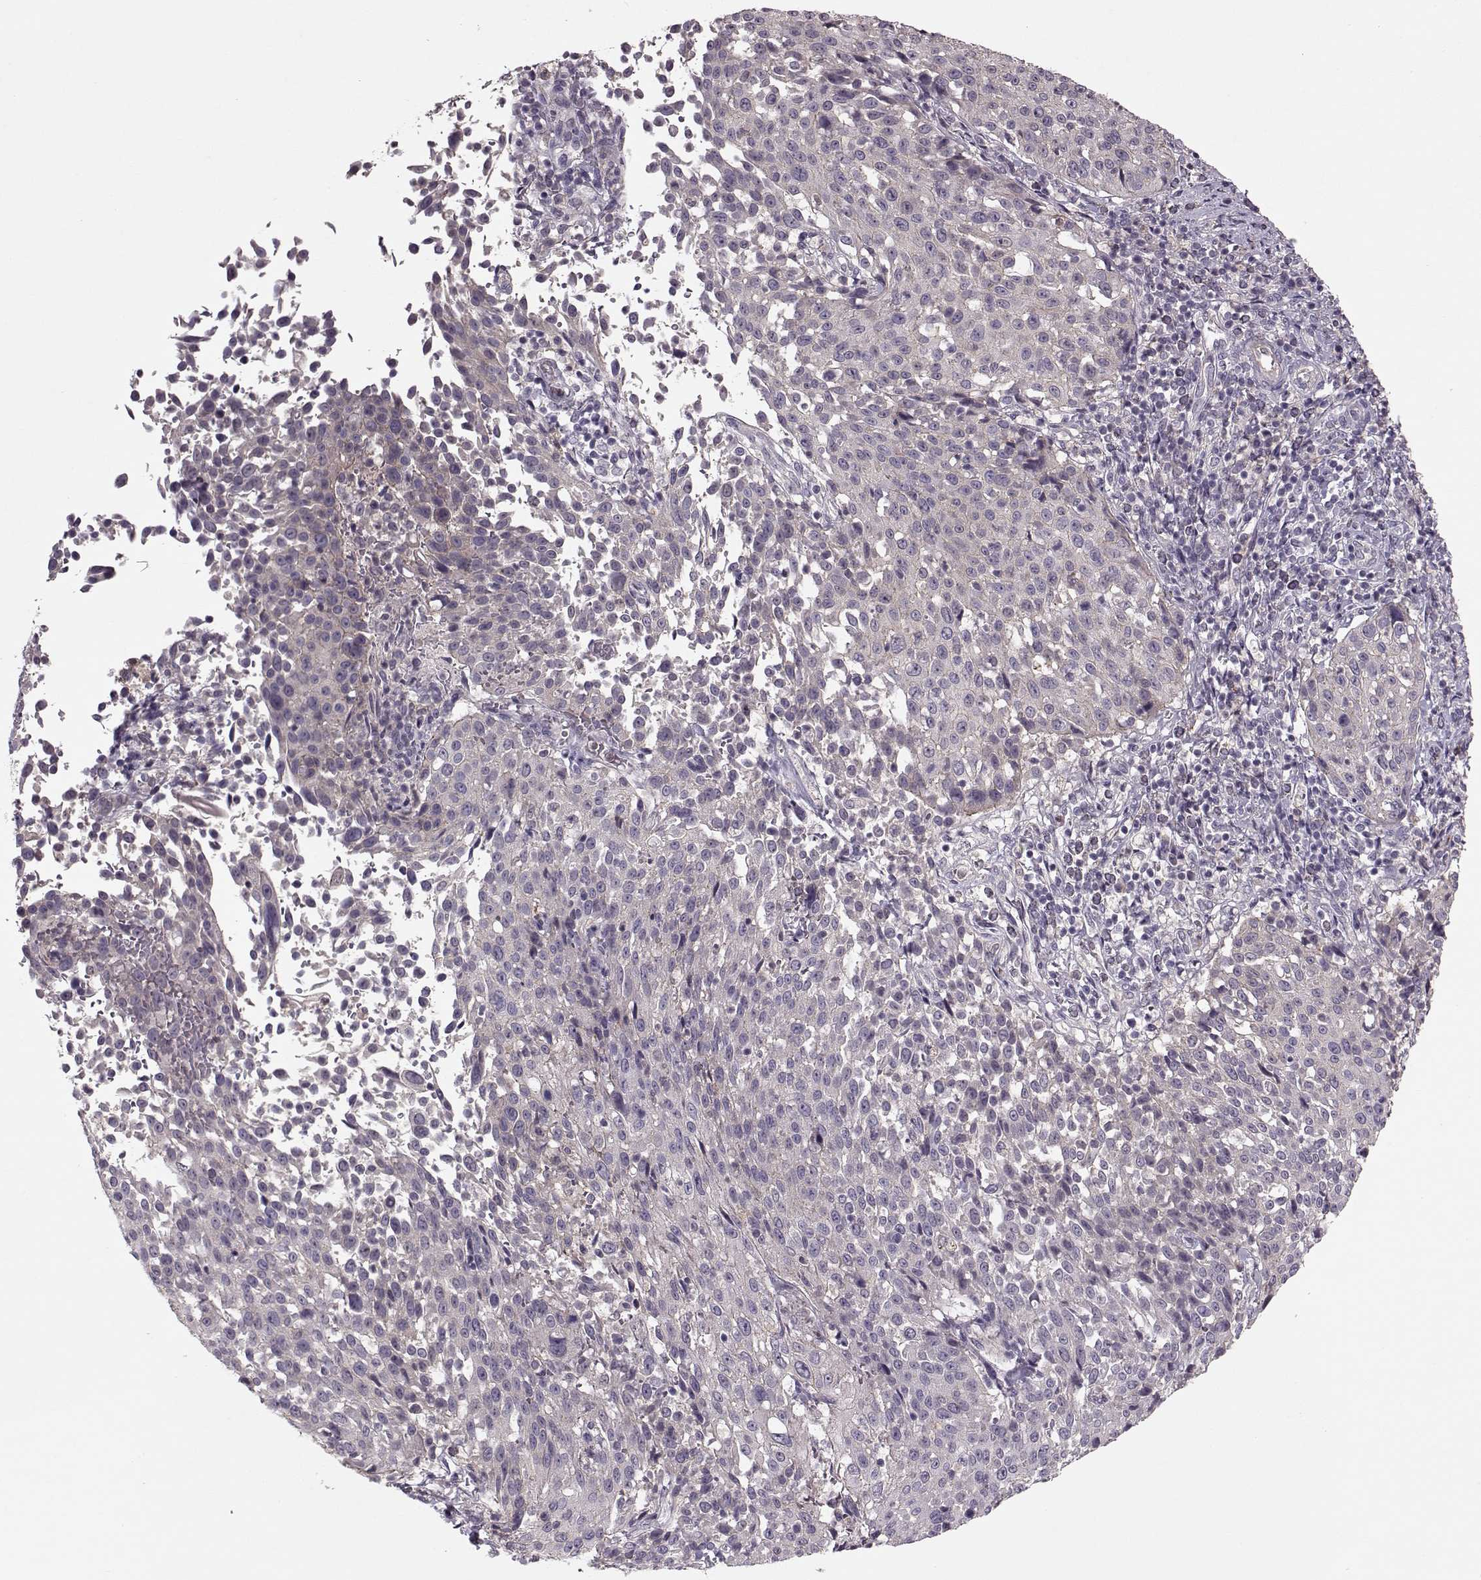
{"staining": {"intensity": "negative", "quantity": "none", "location": "none"}, "tissue": "cervical cancer", "cell_type": "Tumor cells", "image_type": "cancer", "snomed": [{"axis": "morphology", "description": "Squamous cell carcinoma, NOS"}, {"axis": "topography", "description": "Cervix"}], "caption": "High power microscopy histopathology image of an immunohistochemistry histopathology image of squamous cell carcinoma (cervical), revealing no significant staining in tumor cells.", "gene": "ACOT11", "patient": {"sex": "female", "age": 26}}